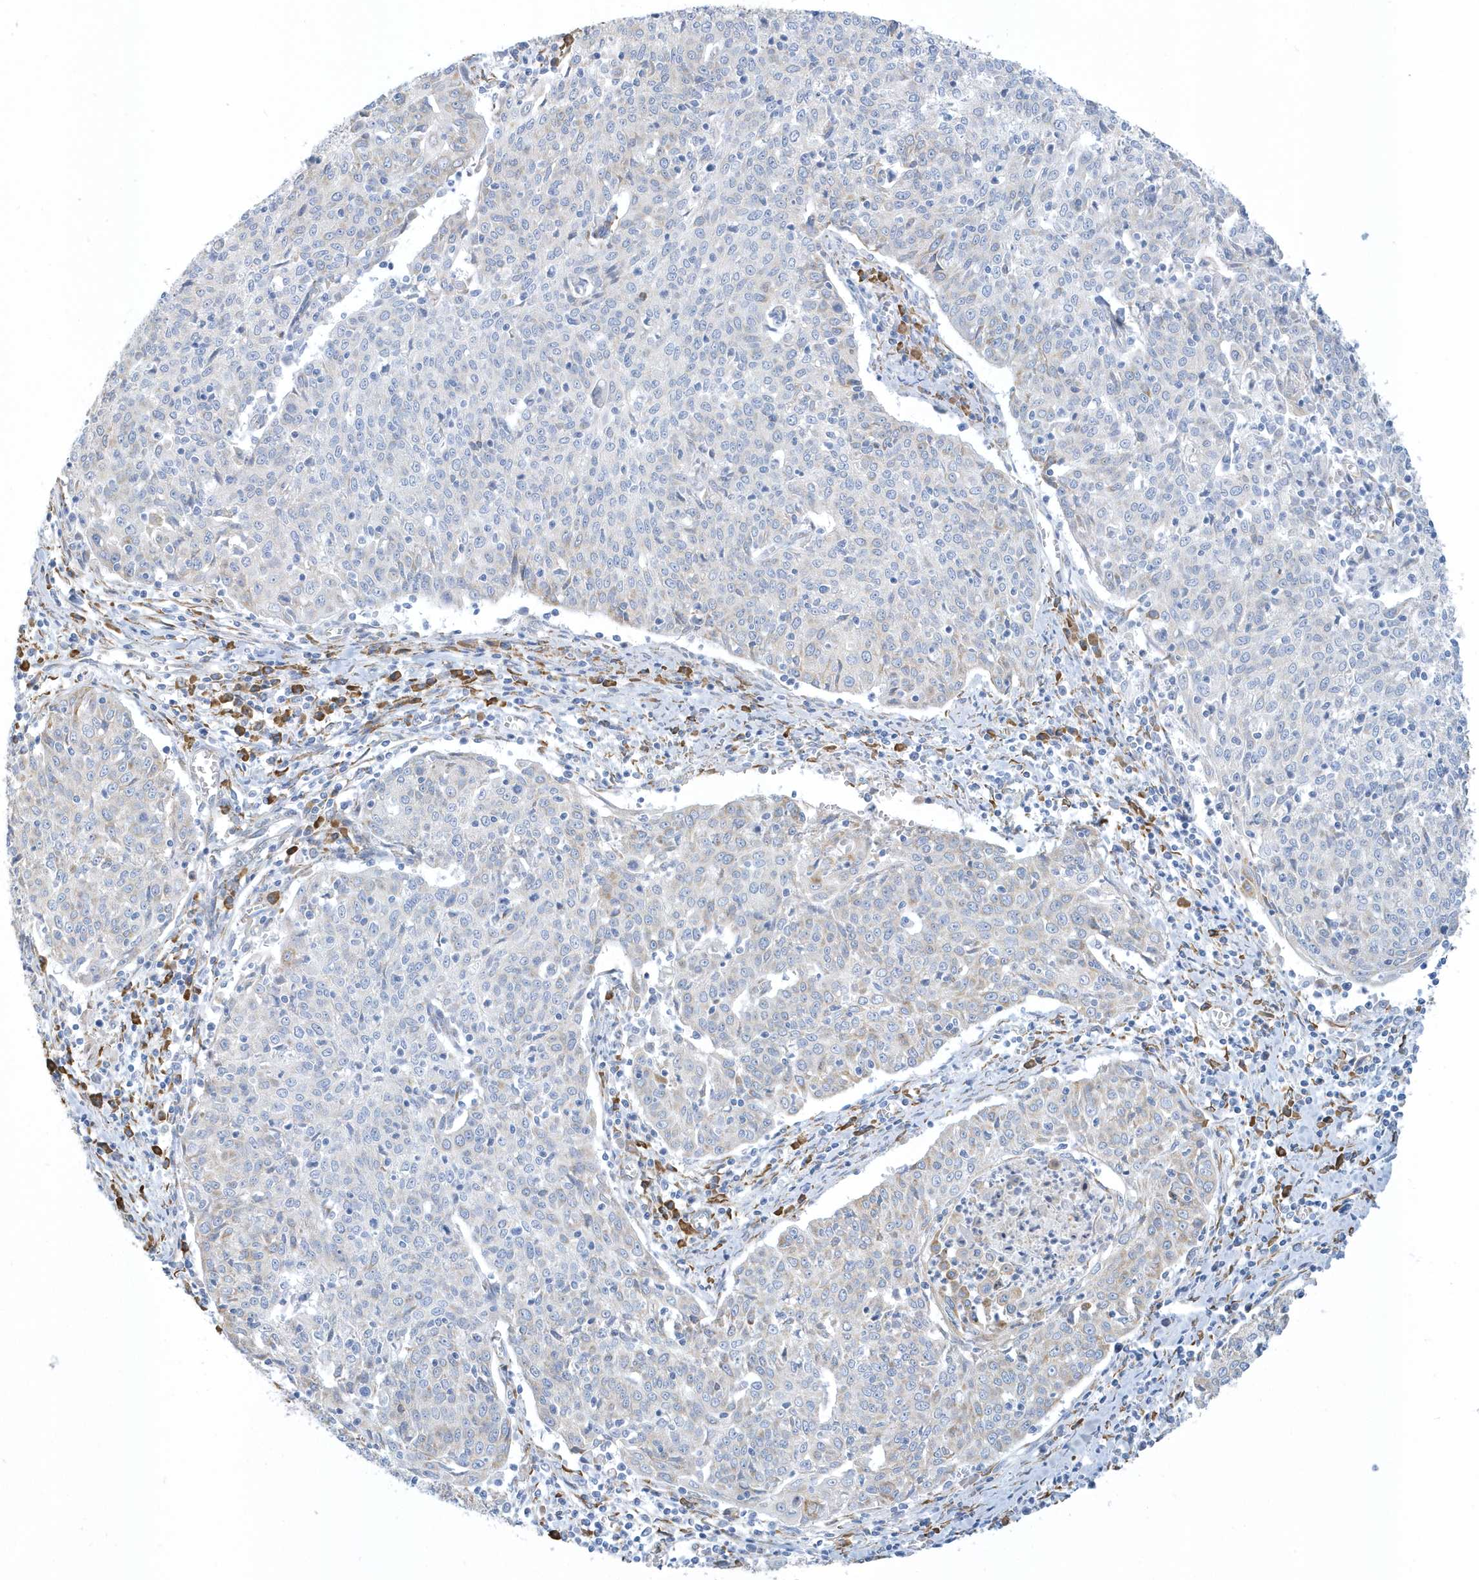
{"staining": {"intensity": "weak", "quantity": "<25%", "location": "cytoplasmic/membranous"}, "tissue": "cervical cancer", "cell_type": "Tumor cells", "image_type": "cancer", "snomed": [{"axis": "morphology", "description": "Squamous cell carcinoma, NOS"}, {"axis": "topography", "description": "Cervix"}], "caption": "Immunohistochemistry (IHC) histopathology image of neoplastic tissue: human squamous cell carcinoma (cervical) stained with DAB reveals no significant protein staining in tumor cells.", "gene": "DCAF1", "patient": {"sex": "female", "age": 48}}